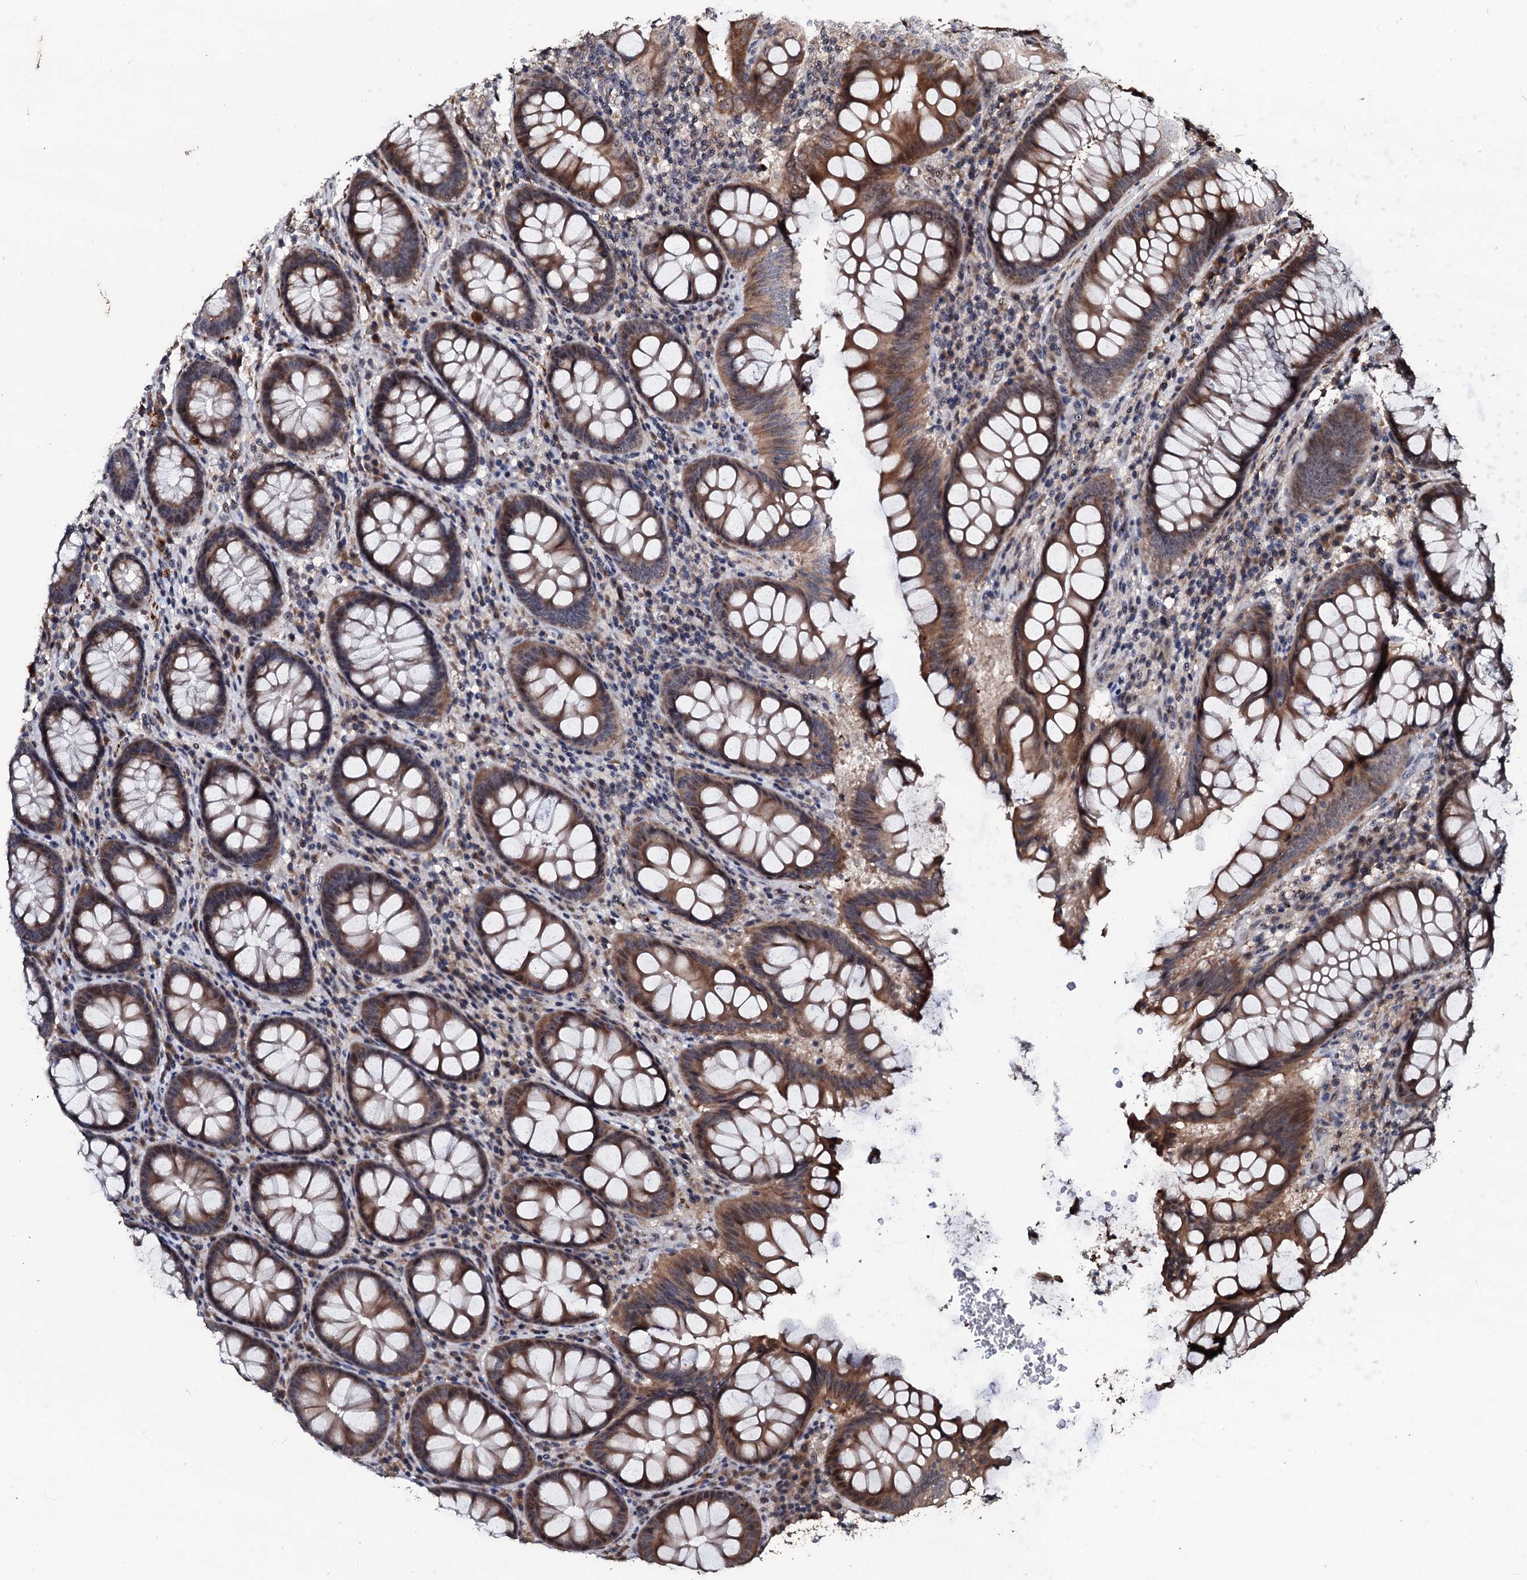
{"staining": {"intensity": "strong", "quantity": ">75%", "location": "cytoplasmic/membranous"}, "tissue": "colon", "cell_type": "Endothelial cells", "image_type": "normal", "snomed": [{"axis": "morphology", "description": "Normal tissue, NOS"}, {"axis": "topography", "description": "Colon"}], "caption": "Endothelial cells demonstrate high levels of strong cytoplasmic/membranous positivity in approximately >75% of cells in unremarkable human colon. Ihc stains the protein of interest in brown and the nuclei are stained blue.", "gene": "SUPT7L", "patient": {"sex": "female", "age": 79}}